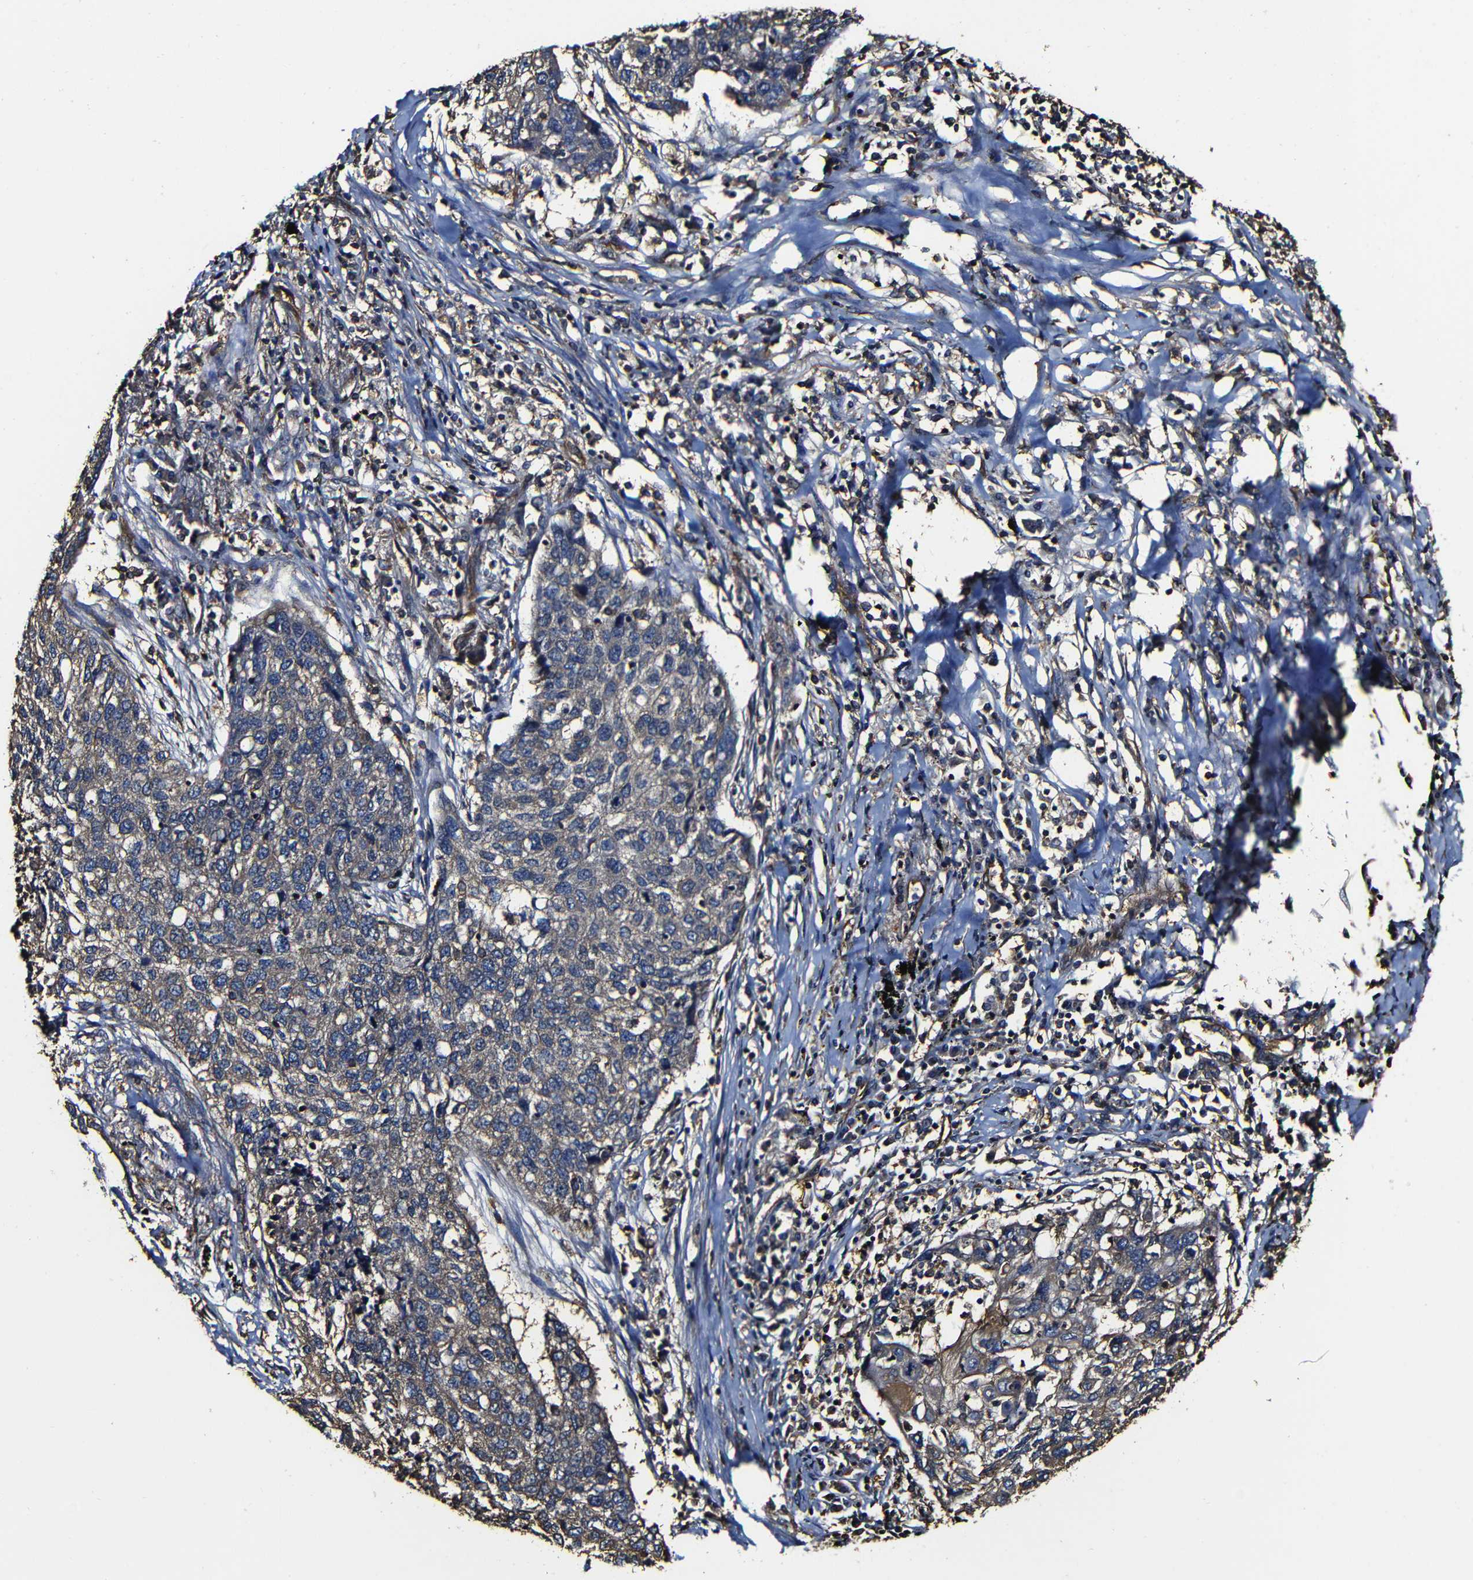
{"staining": {"intensity": "weak", "quantity": ">75%", "location": "cytoplasmic/membranous"}, "tissue": "lung cancer", "cell_type": "Tumor cells", "image_type": "cancer", "snomed": [{"axis": "morphology", "description": "Squamous cell carcinoma, NOS"}, {"axis": "topography", "description": "Lung"}], "caption": "This photomicrograph reveals lung cancer (squamous cell carcinoma) stained with immunohistochemistry (IHC) to label a protein in brown. The cytoplasmic/membranous of tumor cells show weak positivity for the protein. Nuclei are counter-stained blue.", "gene": "MSN", "patient": {"sex": "female", "age": 63}}